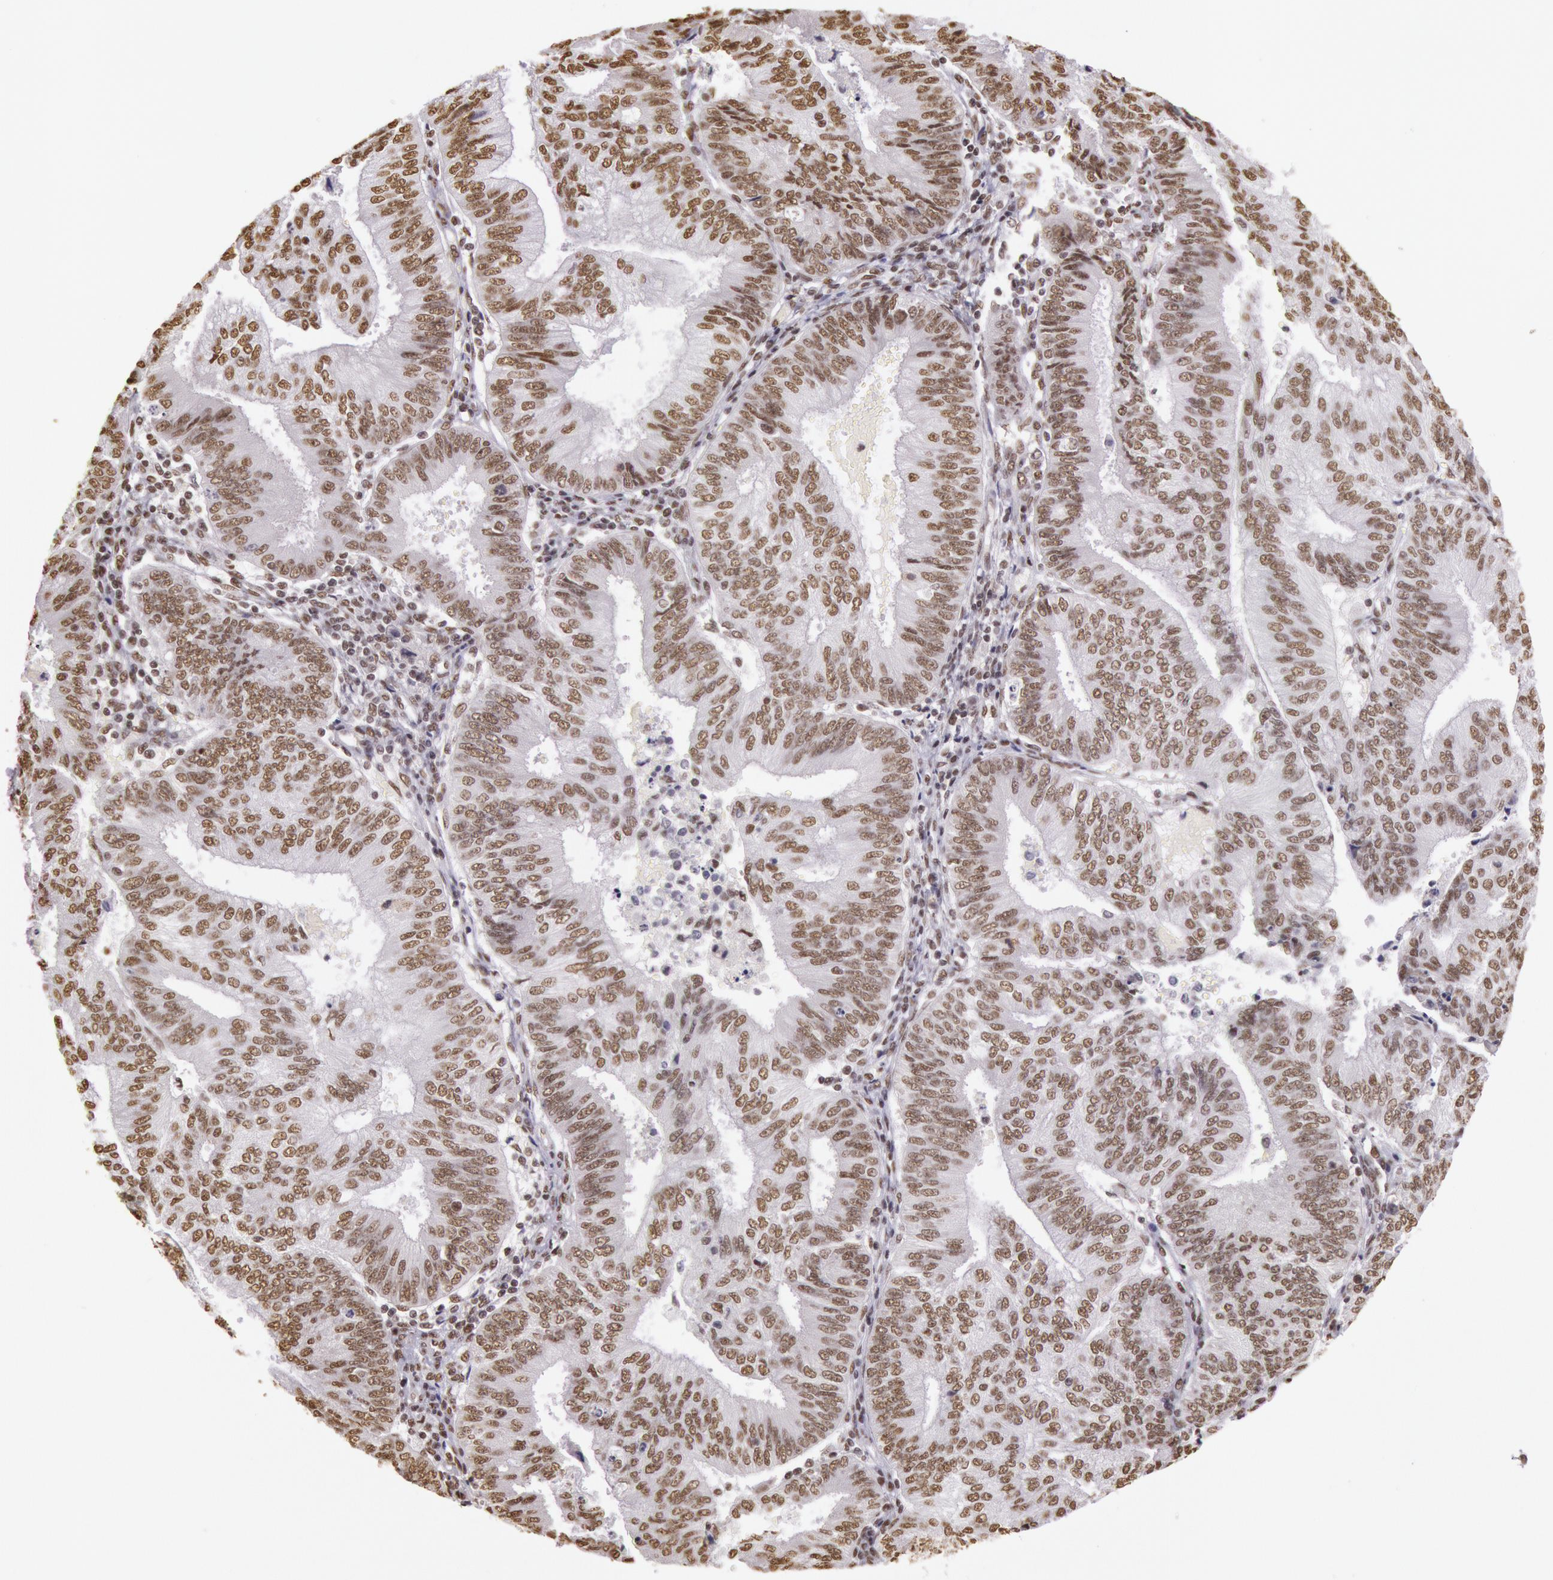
{"staining": {"intensity": "moderate", "quantity": ">75%", "location": "nuclear"}, "tissue": "endometrial cancer", "cell_type": "Tumor cells", "image_type": "cancer", "snomed": [{"axis": "morphology", "description": "Adenocarcinoma, NOS"}, {"axis": "topography", "description": "Endometrium"}], "caption": "Immunohistochemical staining of human endometrial cancer shows moderate nuclear protein positivity in approximately >75% of tumor cells. (brown staining indicates protein expression, while blue staining denotes nuclei).", "gene": "HNRNPH2", "patient": {"sex": "female", "age": 55}}